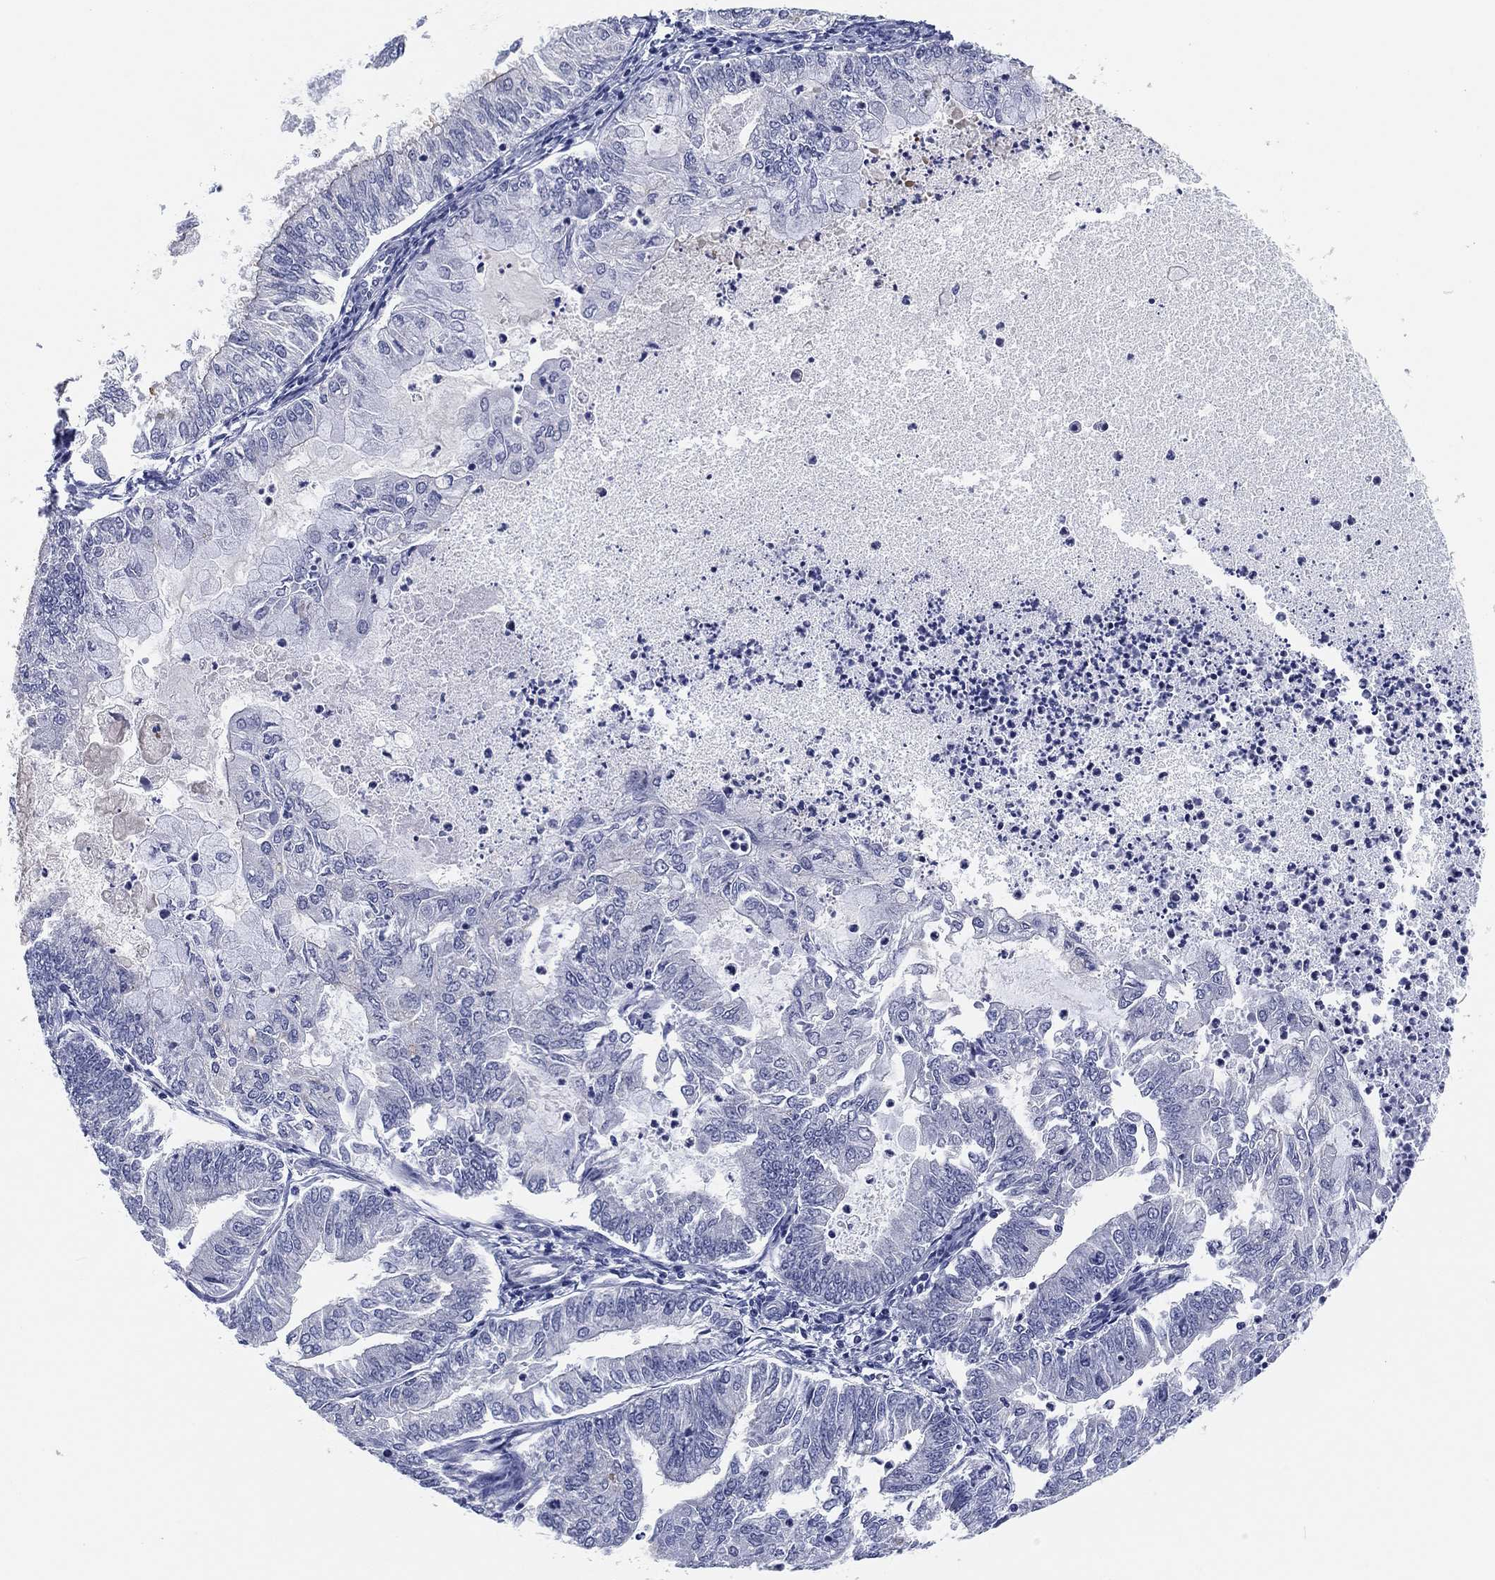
{"staining": {"intensity": "negative", "quantity": "none", "location": "none"}, "tissue": "endometrial cancer", "cell_type": "Tumor cells", "image_type": "cancer", "snomed": [{"axis": "morphology", "description": "Adenocarcinoma, NOS"}, {"axis": "topography", "description": "Endometrium"}], "caption": "Photomicrograph shows no protein positivity in tumor cells of adenocarcinoma (endometrial) tissue.", "gene": "CLUL1", "patient": {"sex": "female", "age": 59}}